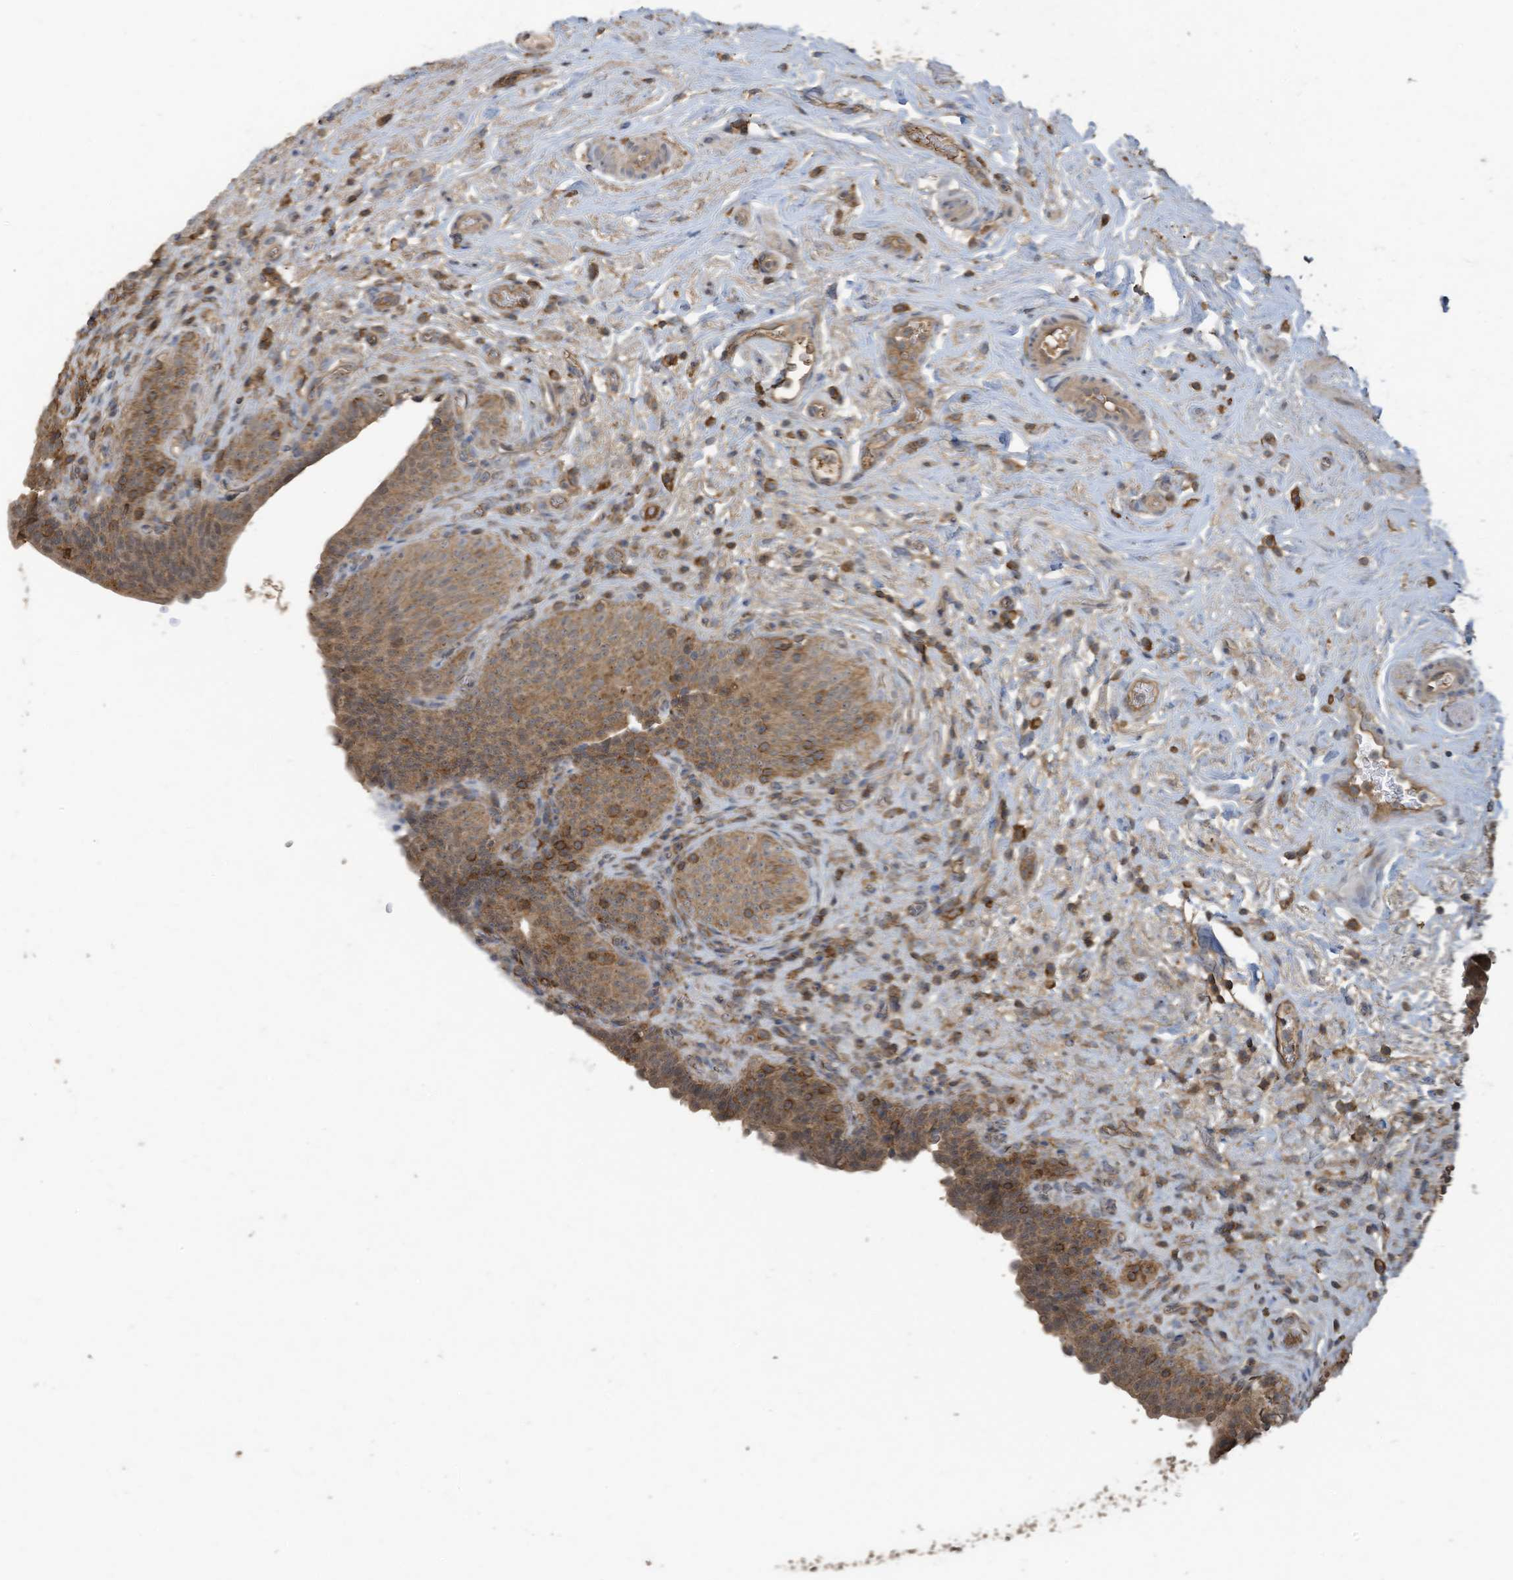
{"staining": {"intensity": "moderate", "quantity": ">75%", "location": "cytoplasmic/membranous"}, "tissue": "urinary bladder", "cell_type": "Urothelial cells", "image_type": "normal", "snomed": [{"axis": "morphology", "description": "Normal tissue, NOS"}, {"axis": "topography", "description": "Urinary bladder"}], "caption": "An image showing moderate cytoplasmic/membranous staining in approximately >75% of urothelial cells in benign urinary bladder, as visualized by brown immunohistochemical staining.", "gene": "COX10", "patient": {"sex": "male", "age": 83}}